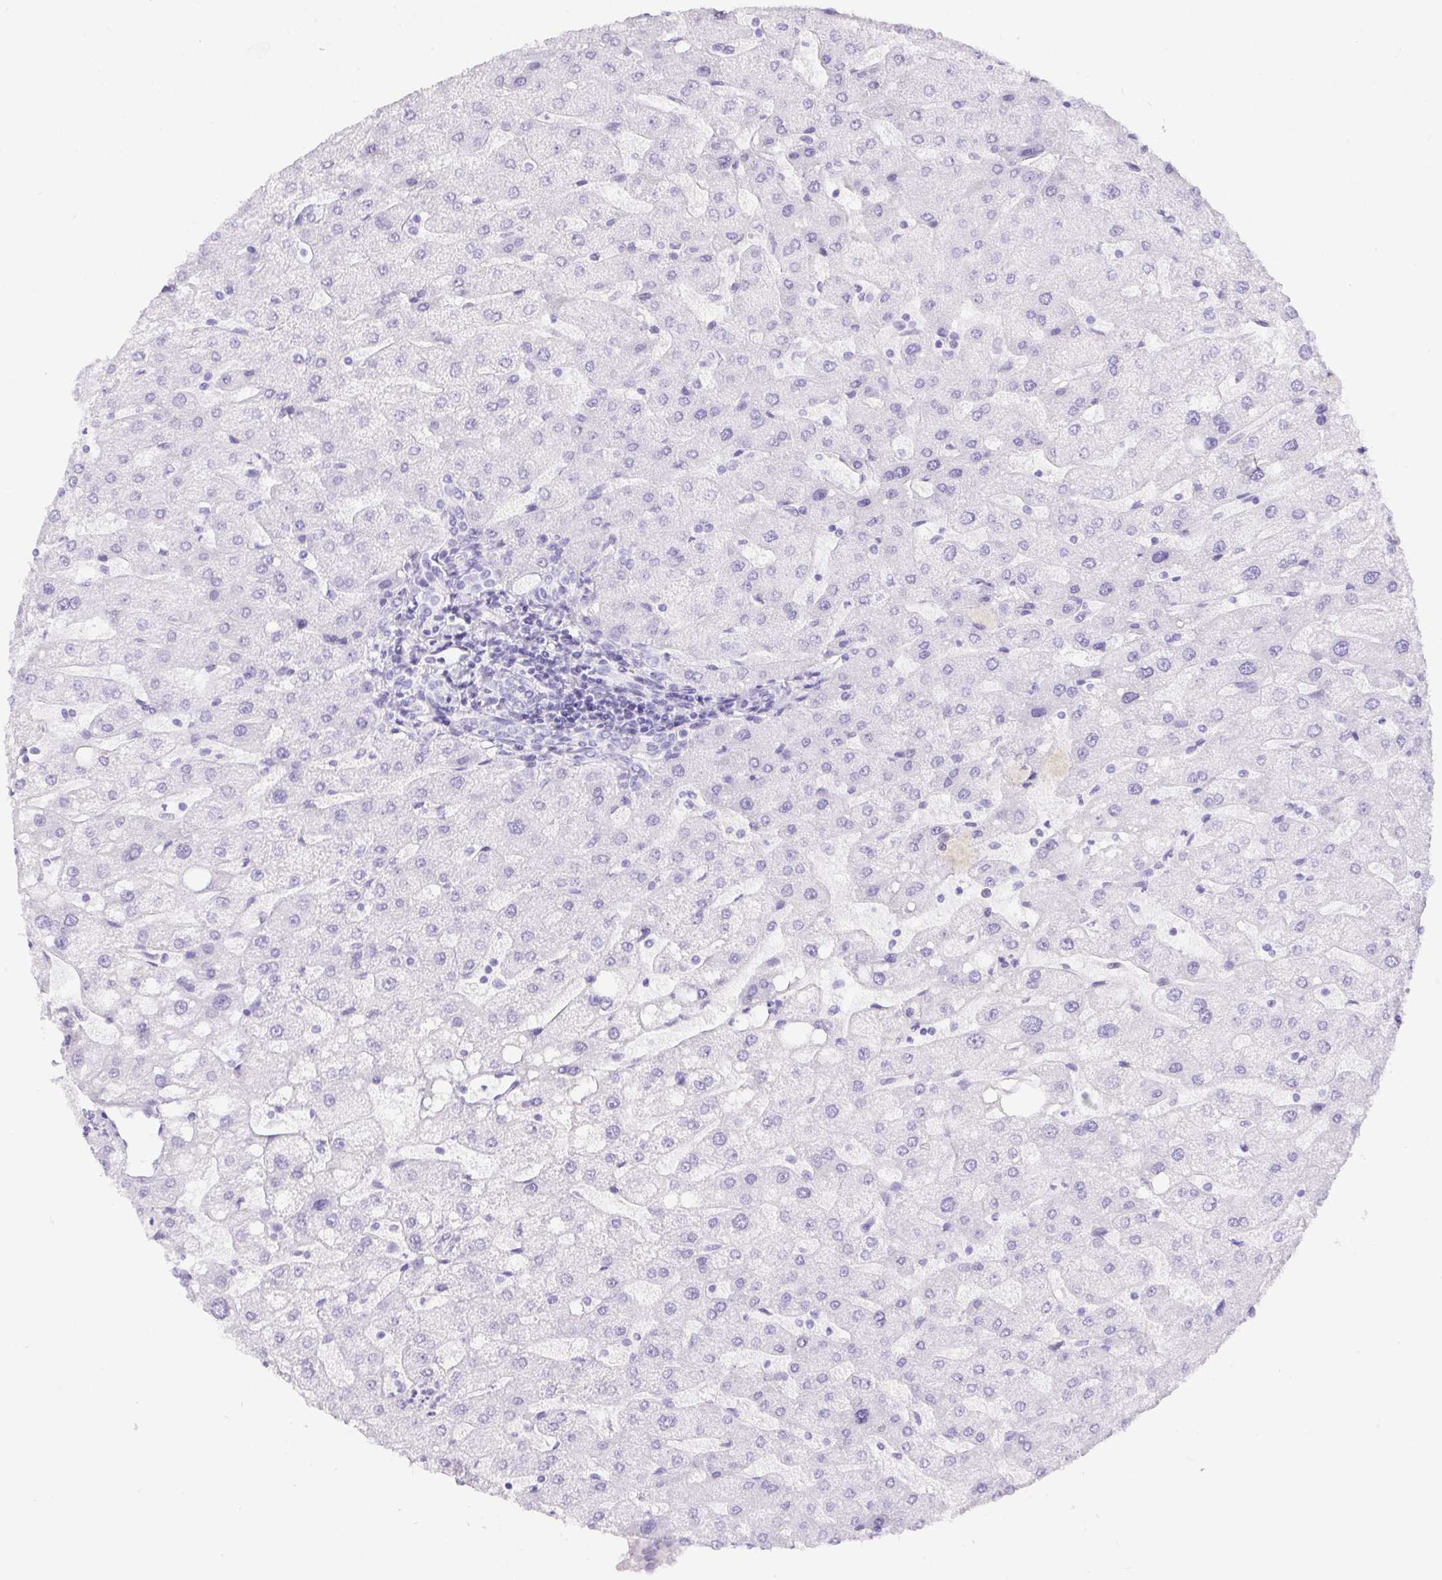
{"staining": {"intensity": "negative", "quantity": "none", "location": "none"}, "tissue": "liver", "cell_type": "Cholangiocytes", "image_type": "normal", "snomed": [{"axis": "morphology", "description": "Normal tissue, NOS"}, {"axis": "topography", "description": "Liver"}], "caption": "This photomicrograph is of benign liver stained with IHC to label a protein in brown with the nuclei are counter-stained blue. There is no expression in cholangiocytes.", "gene": "ERP27", "patient": {"sex": "male", "age": 67}}